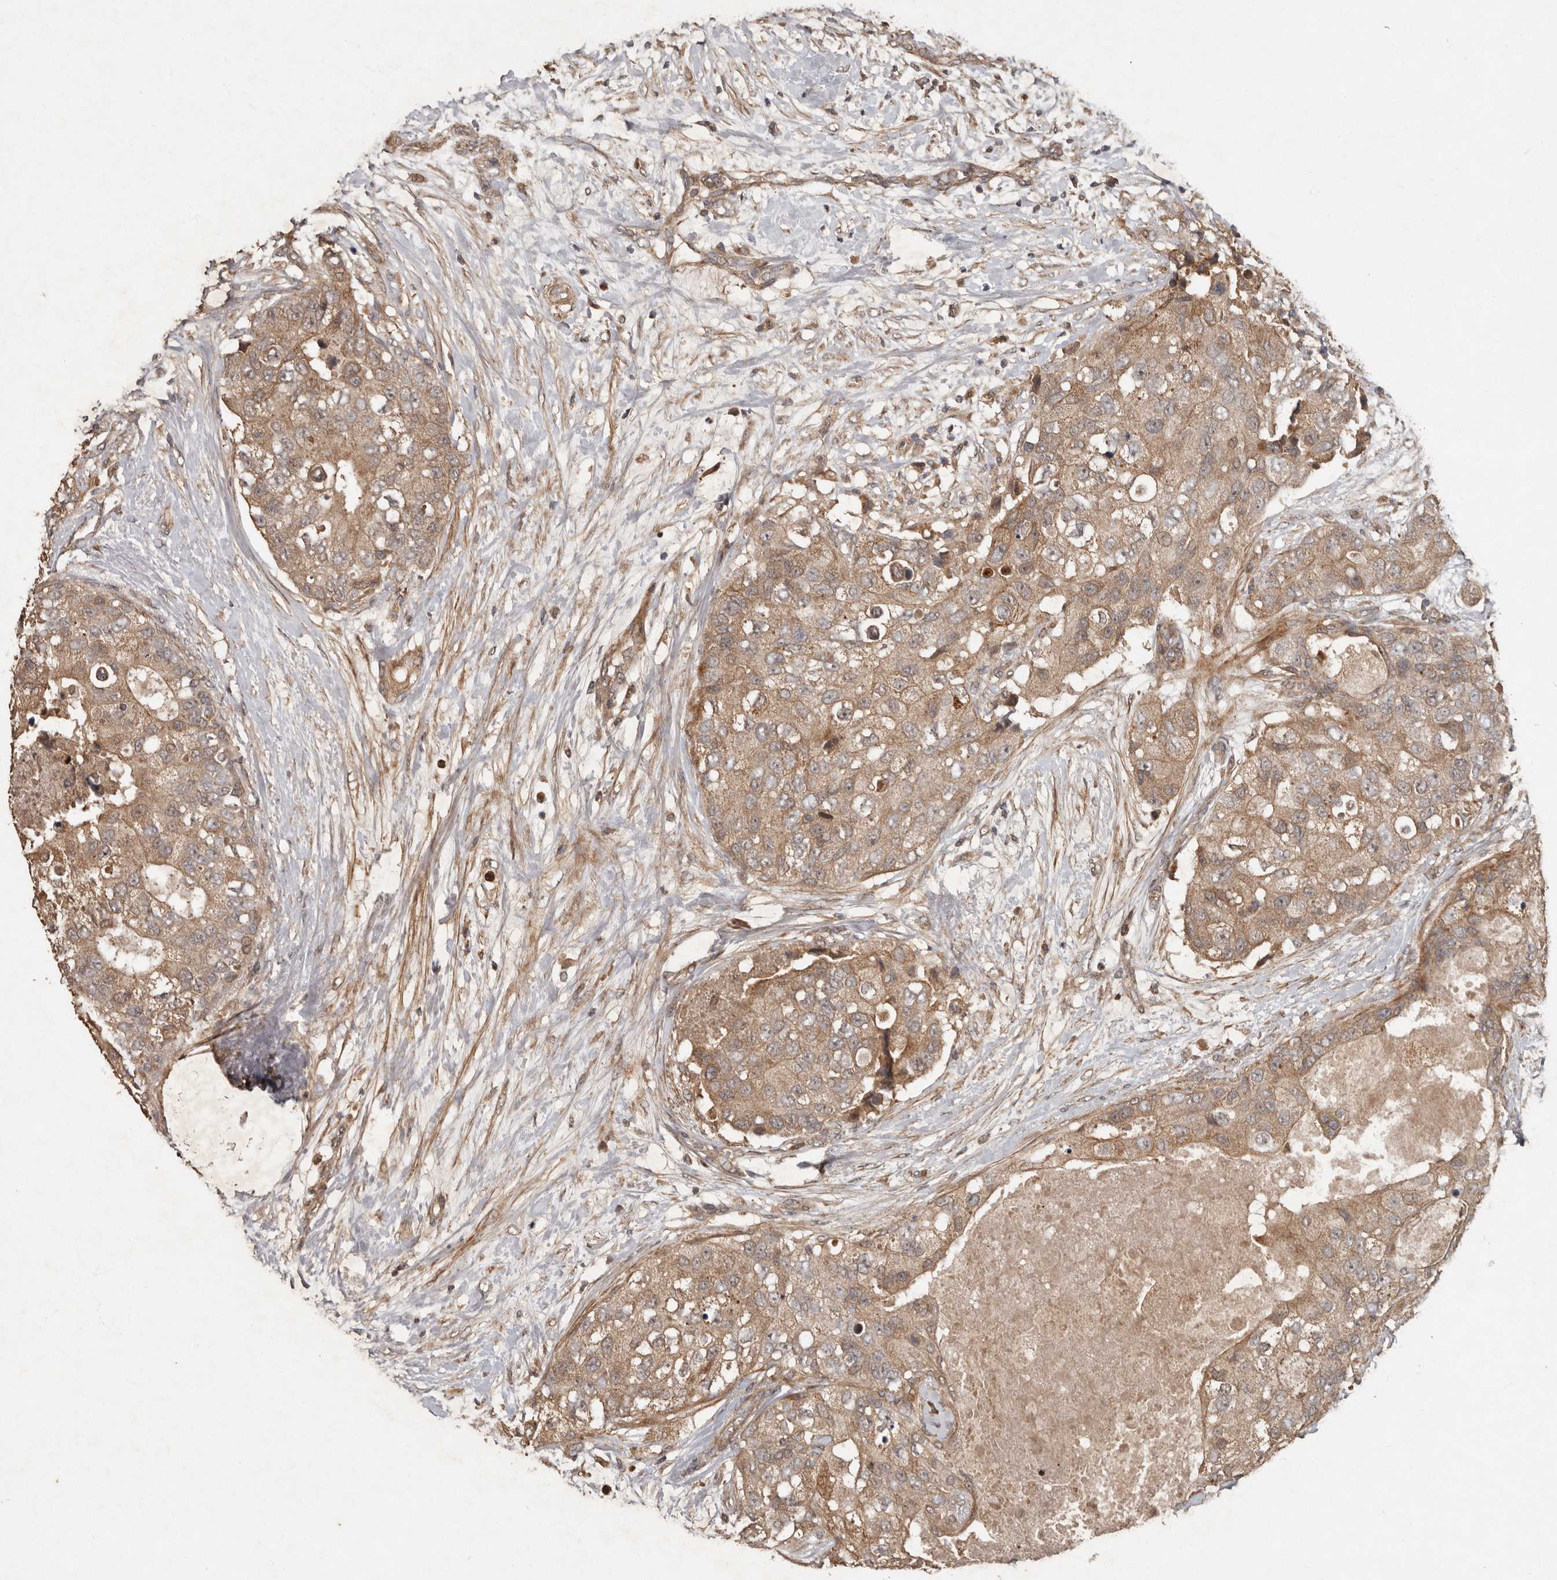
{"staining": {"intensity": "moderate", "quantity": ">75%", "location": "cytoplasmic/membranous"}, "tissue": "breast cancer", "cell_type": "Tumor cells", "image_type": "cancer", "snomed": [{"axis": "morphology", "description": "Duct carcinoma"}, {"axis": "topography", "description": "Breast"}], "caption": "Immunohistochemical staining of infiltrating ductal carcinoma (breast) displays moderate cytoplasmic/membranous protein staining in approximately >75% of tumor cells.", "gene": "KIF26B", "patient": {"sex": "female", "age": 62}}